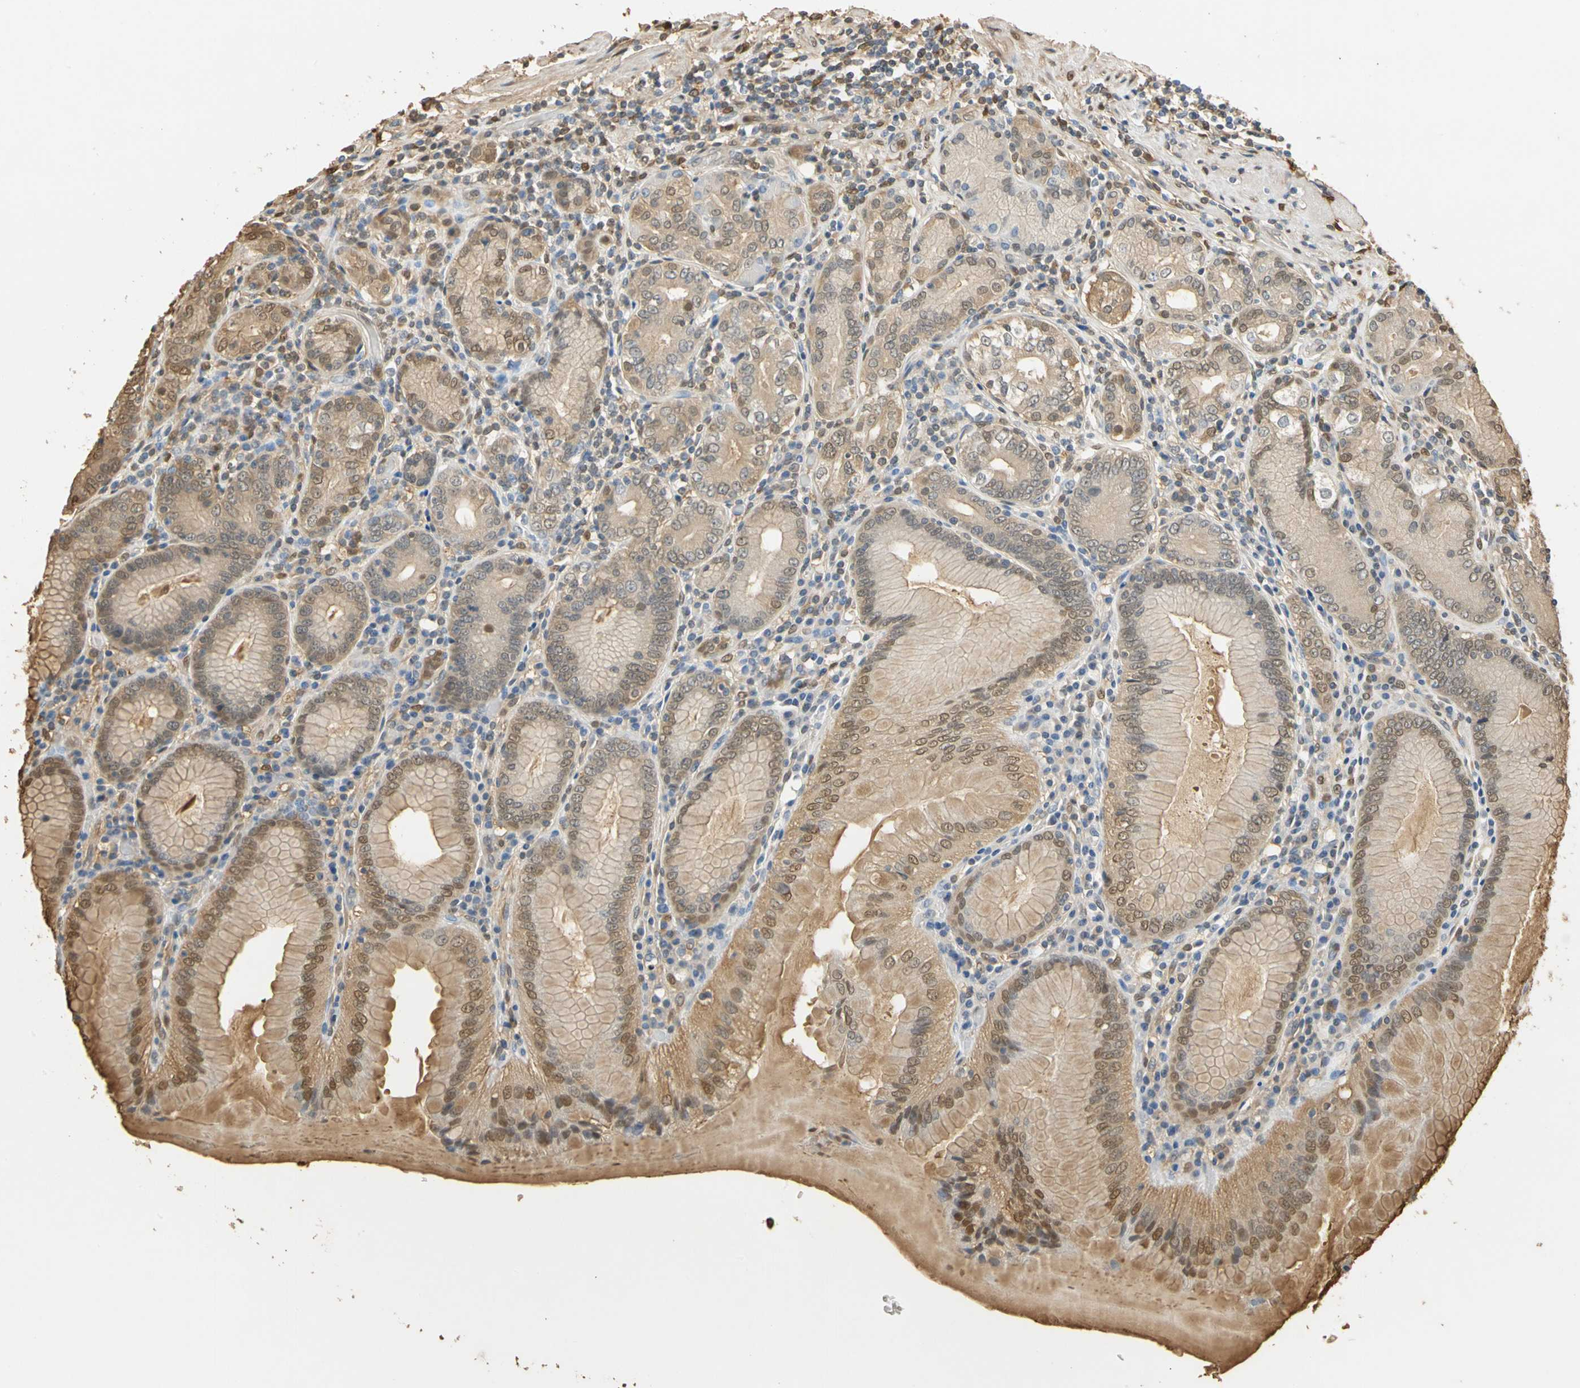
{"staining": {"intensity": "moderate", "quantity": "25%-75%", "location": "cytoplasmic/membranous,nuclear"}, "tissue": "stomach", "cell_type": "Glandular cells", "image_type": "normal", "snomed": [{"axis": "morphology", "description": "Normal tissue, NOS"}, {"axis": "topography", "description": "Stomach, lower"}], "caption": "A brown stain highlights moderate cytoplasmic/membranous,nuclear expression of a protein in glandular cells of benign human stomach.", "gene": "S100A6", "patient": {"sex": "female", "age": 76}}